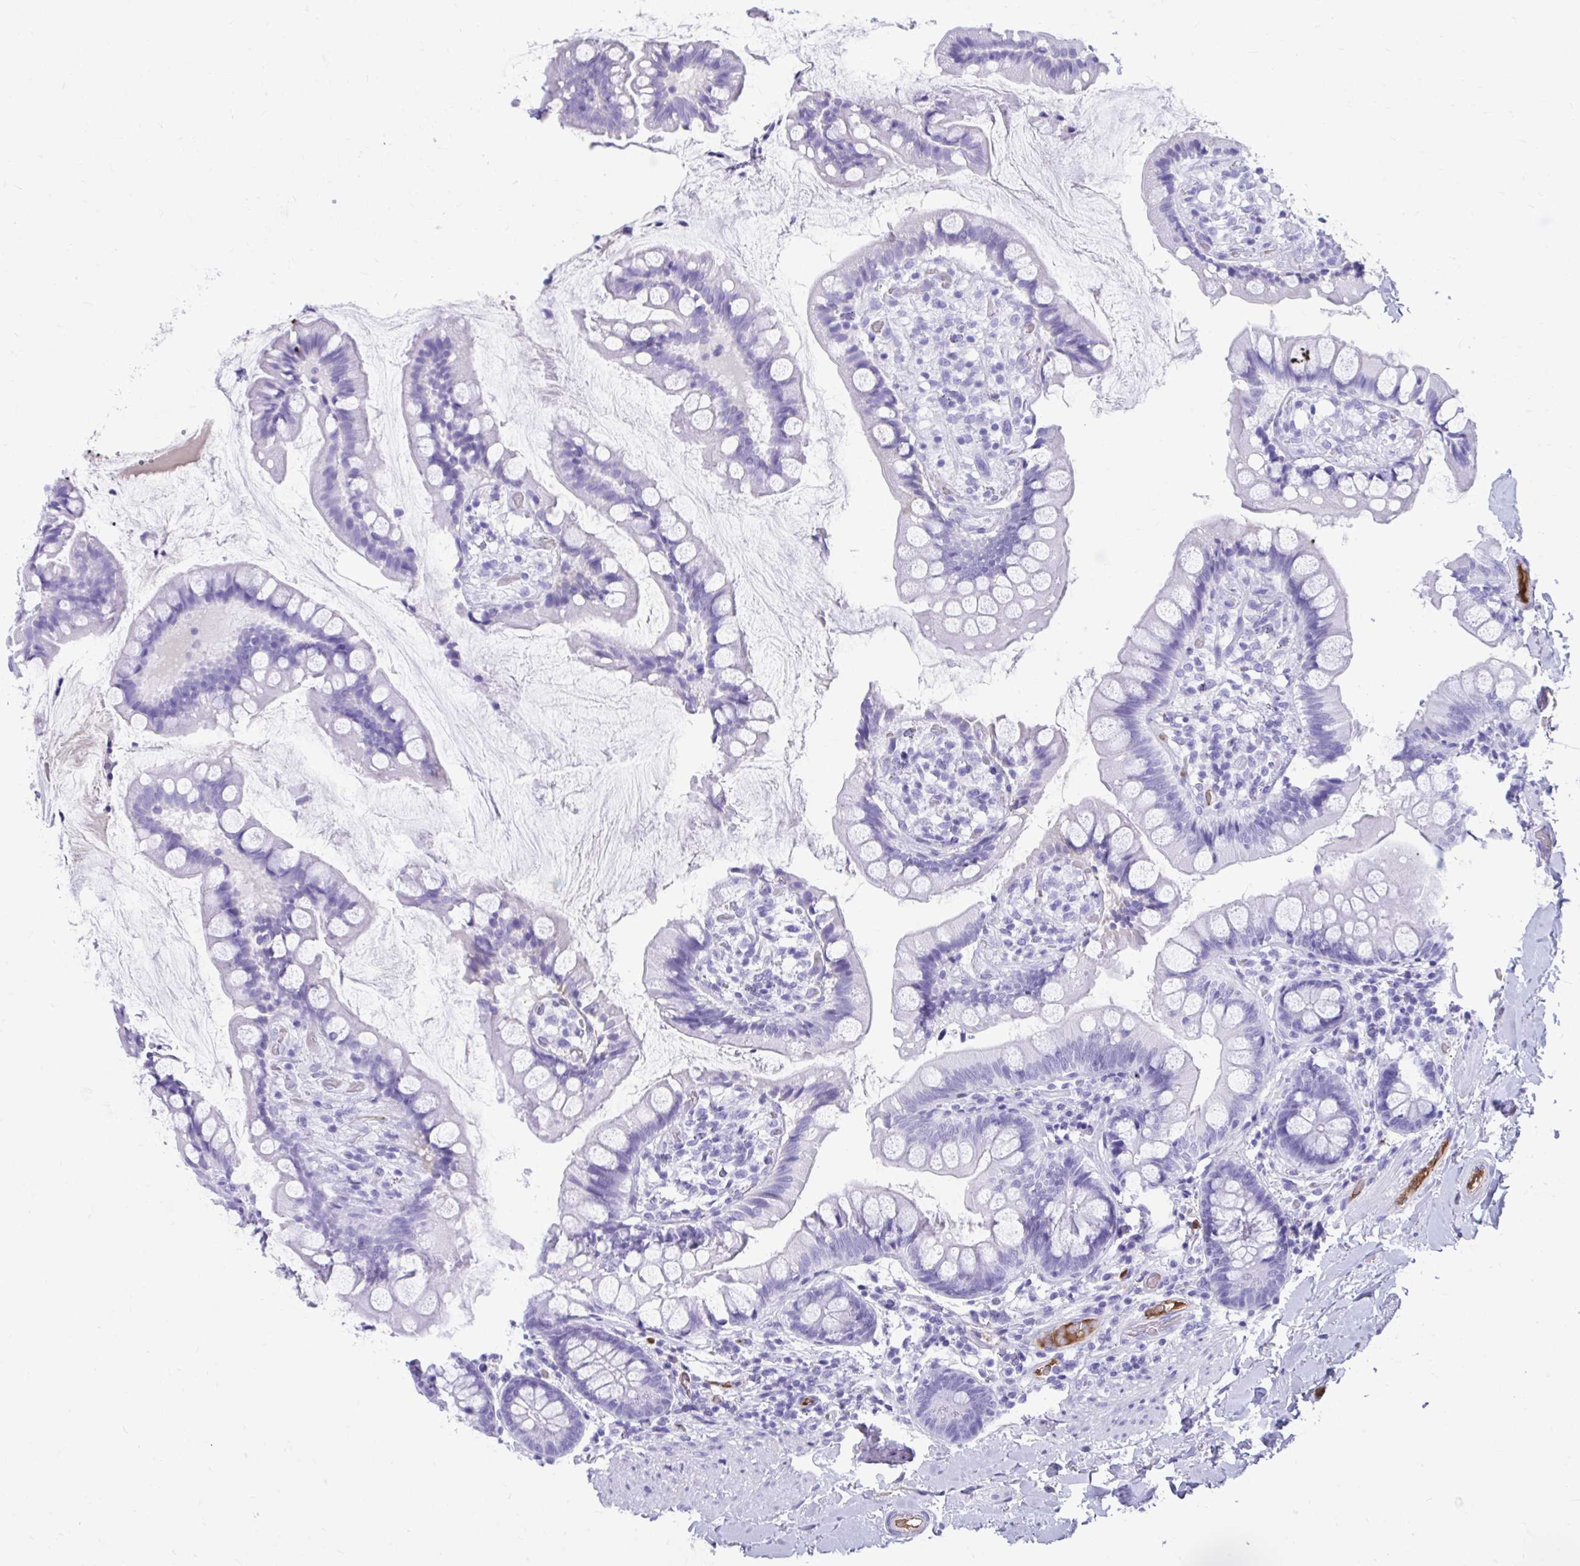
{"staining": {"intensity": "negative", "quantity": "none", "location": "none"}, "tissue": "small intestine", "cell_type": "Glandular cells", "image_type": "normal", "snomed": [{"axis": "morphology", "description": "Normal tissue, NOS"}, {"axis": "topography", "description": "Small intestine"}], "caption": "This image is of normal small intestine stained with IHC to label a protein in brown with the nuclei are counter-stained blue. There is no expression in glandular cells.", "gene": "SMIM9", "patient": {"sex": "male", "age": 70}}